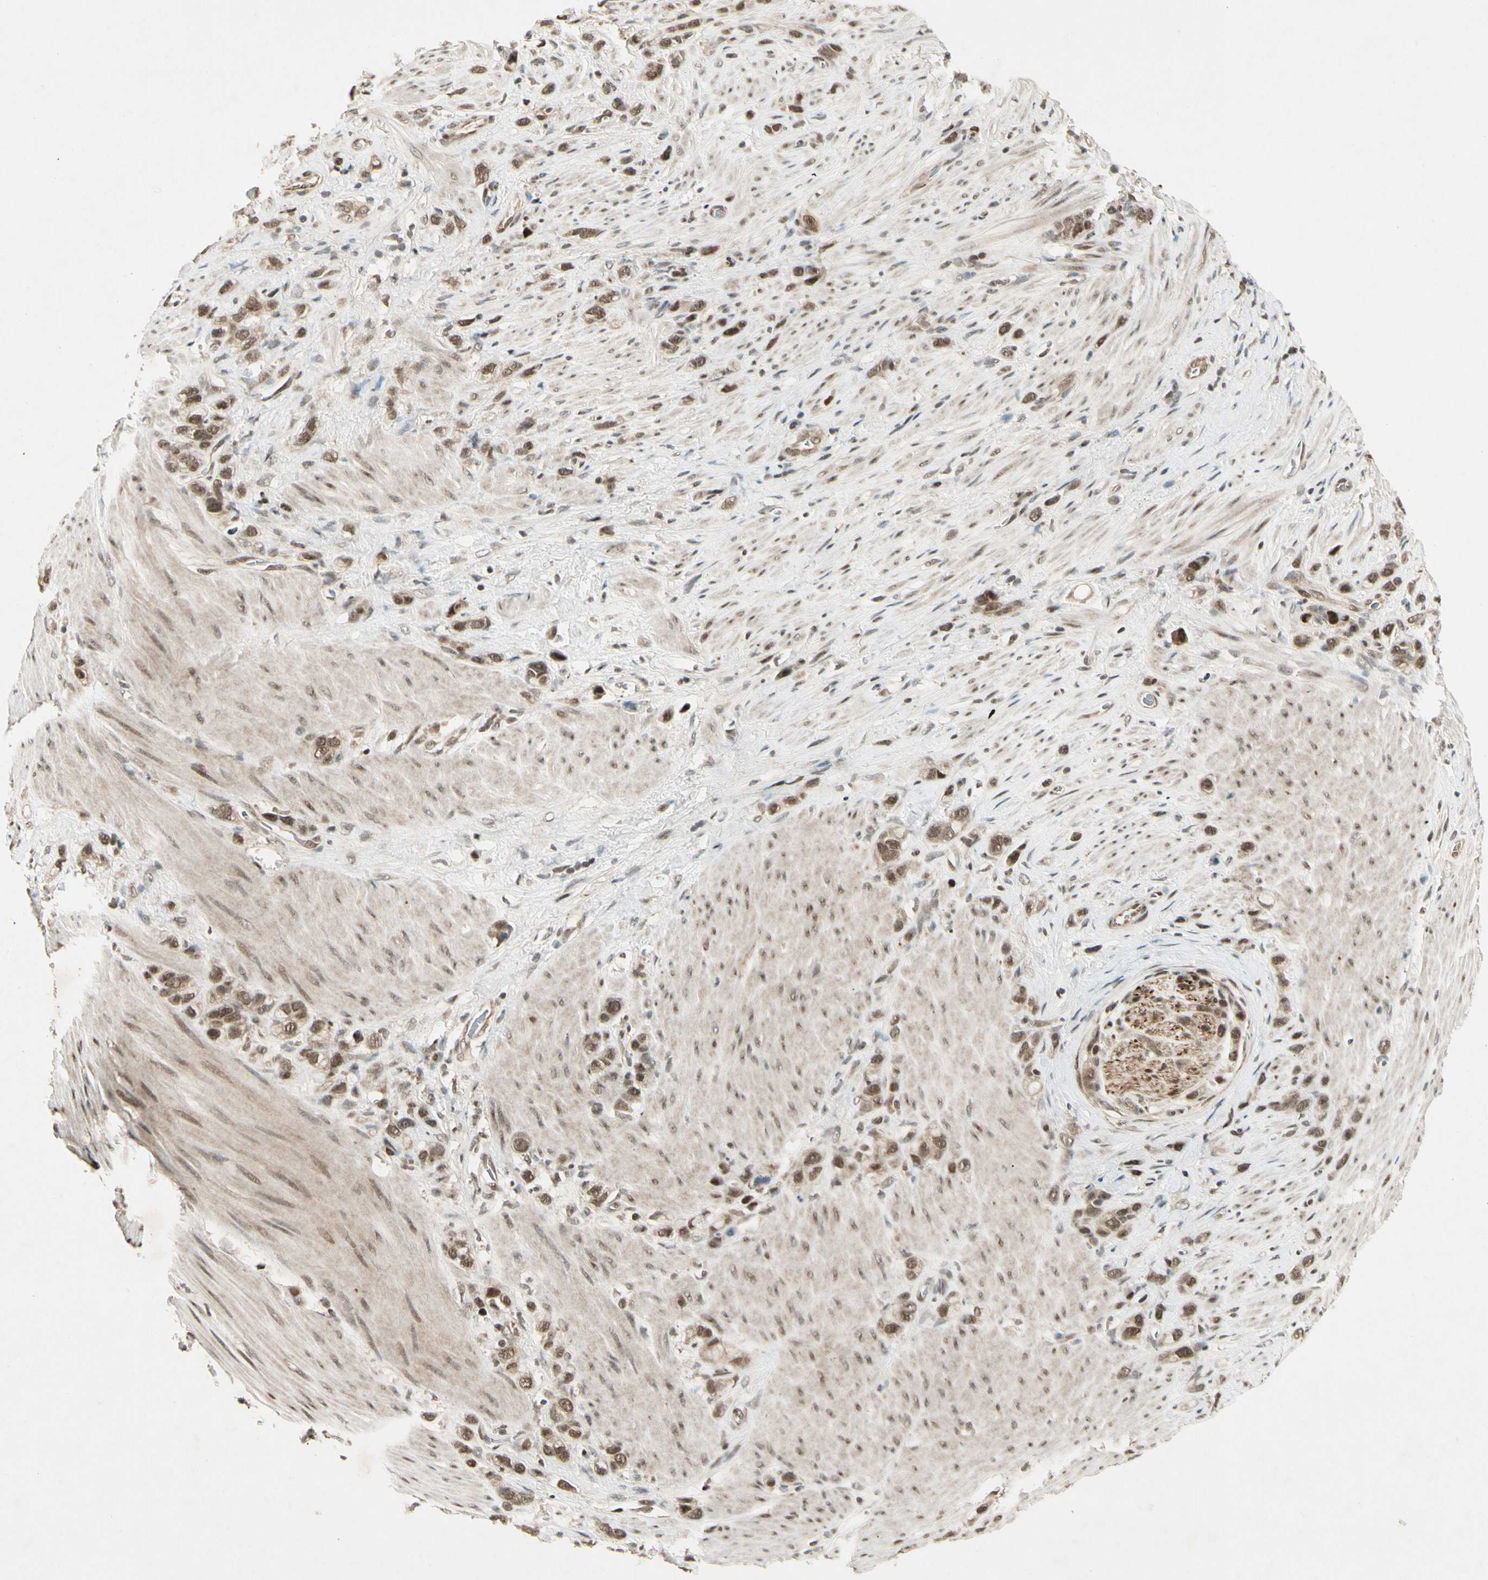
{"staining": {"intensity": "moderate", "quantity": ">75%", "location": "nuclear"}, "tissue": "stomach cancer", "cell_type": "Tumor cells", "image_type": "cancer", "snomed": [{"axis": "morphology", "description": "Normal tissue, NOS"}, {"axis": "morphology", "description": "Adenocarcinoma, NOS"}, {"axis": "morphology", "description": "Adenocarcinoma, High grade"}, {"axis": "topography", "description": "Stomach, upper"}, {"axis": "topography", "description": "Stomach"}], "caption": "Moderate nuclear staining is appreciated in about >75% of tumor cells in stomach cancer. (brown staining indicates protein expression, while blue staining denotes nuclei).", "gene": "CDK11A", "patient": {"sex": "female", "age": 65}}